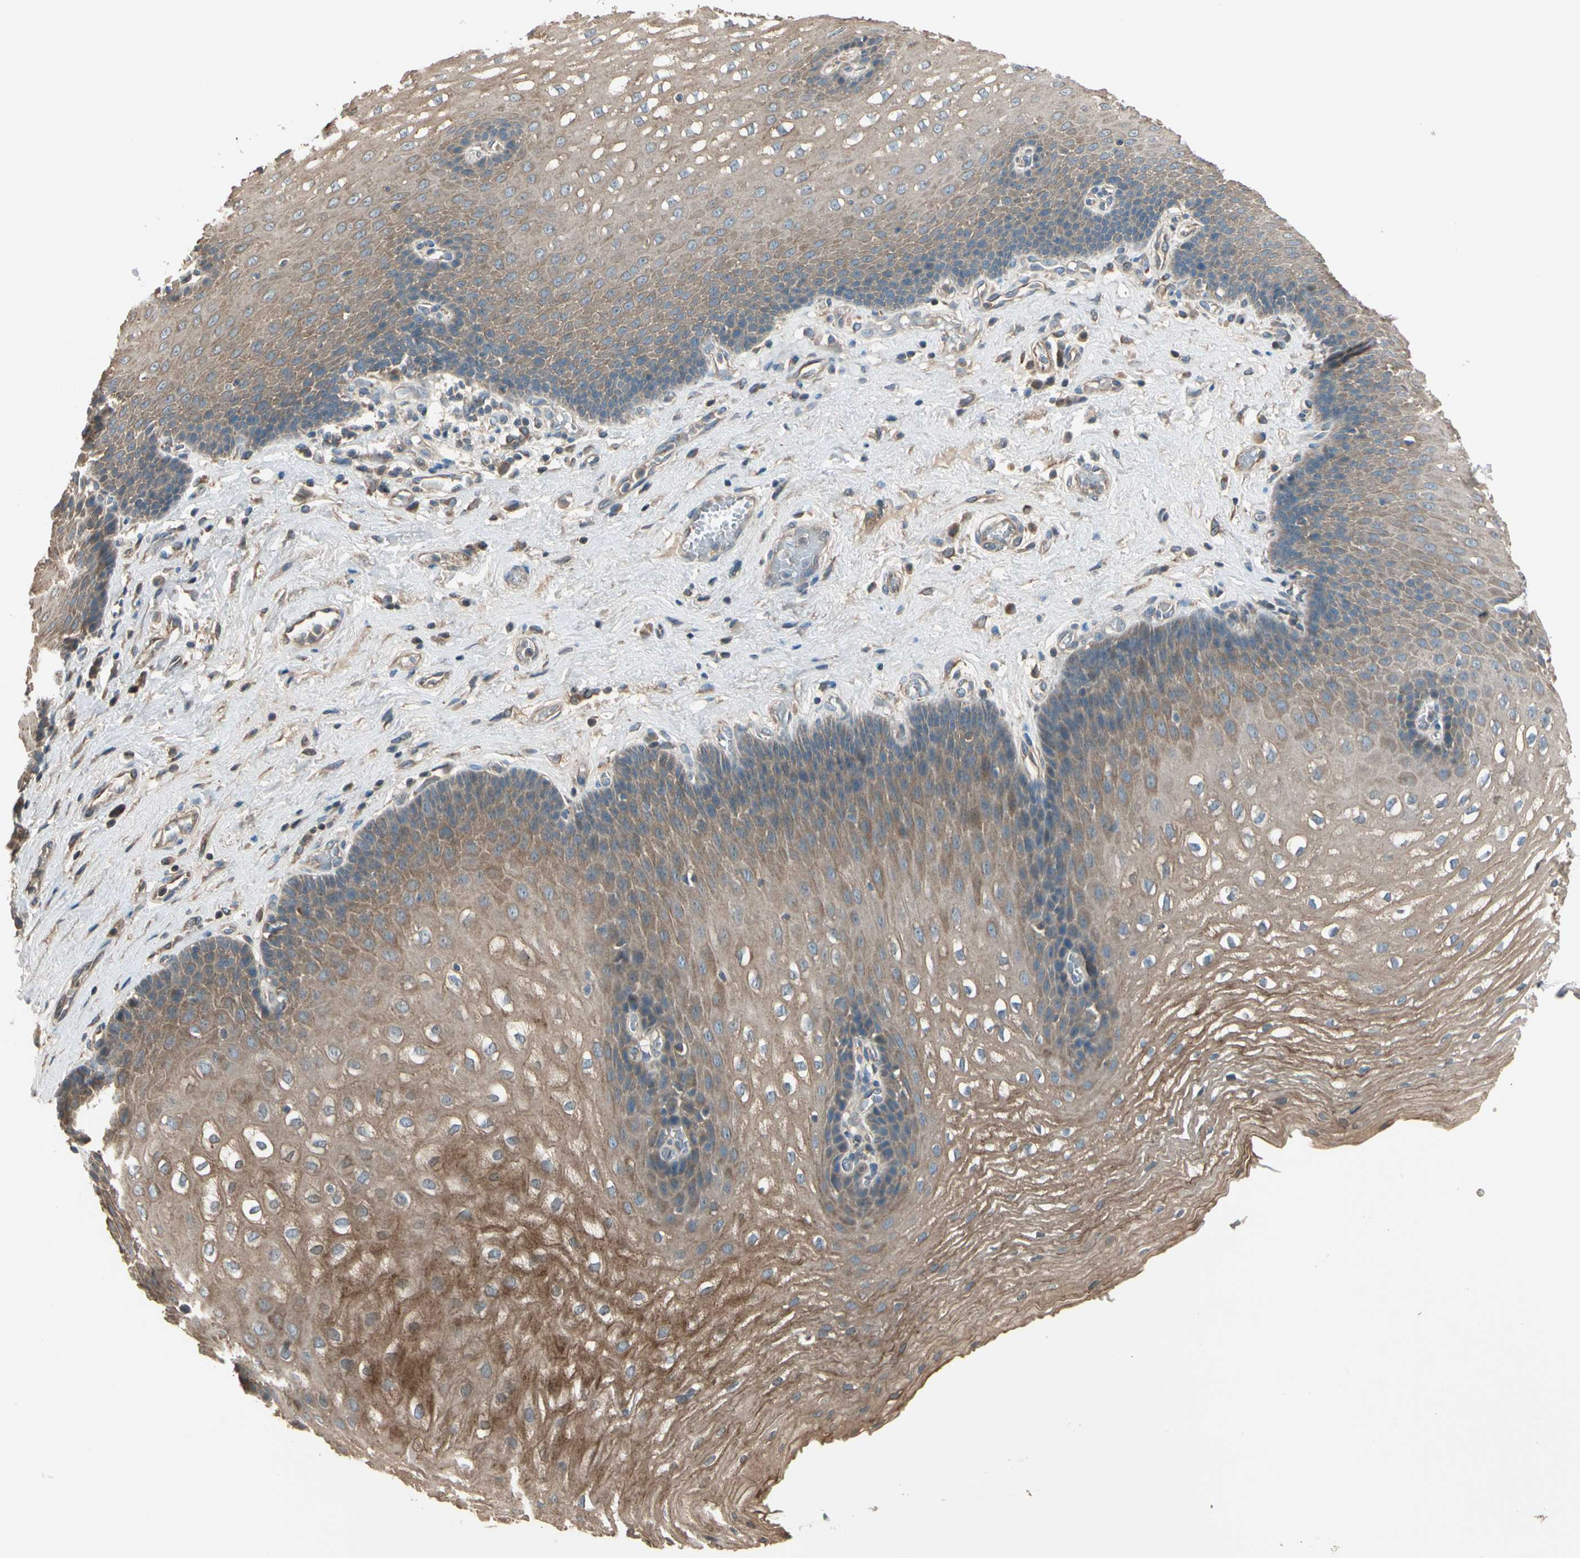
{"staining": {"intensity": "moderate", "quantity": ">75%", "location": "cytoplasmic/membranous"}, "tissue": "esophagus", "cell_type": "Squamous epithelial cells", "image_type": "normal", "snomed": [{"axis": "morphology", "description": "Normal tissue, NOS"}, {"axis": "topography", "description": "Esophagus"}], "caption": "Esophagus stained for a protein (brown) reveals moderate cytoplasmic/membranous positive staining in about >75% of squamous epithelial cells.", "gene": "TNFRSF21", "patient": {"sex": "male", "age": 48}}